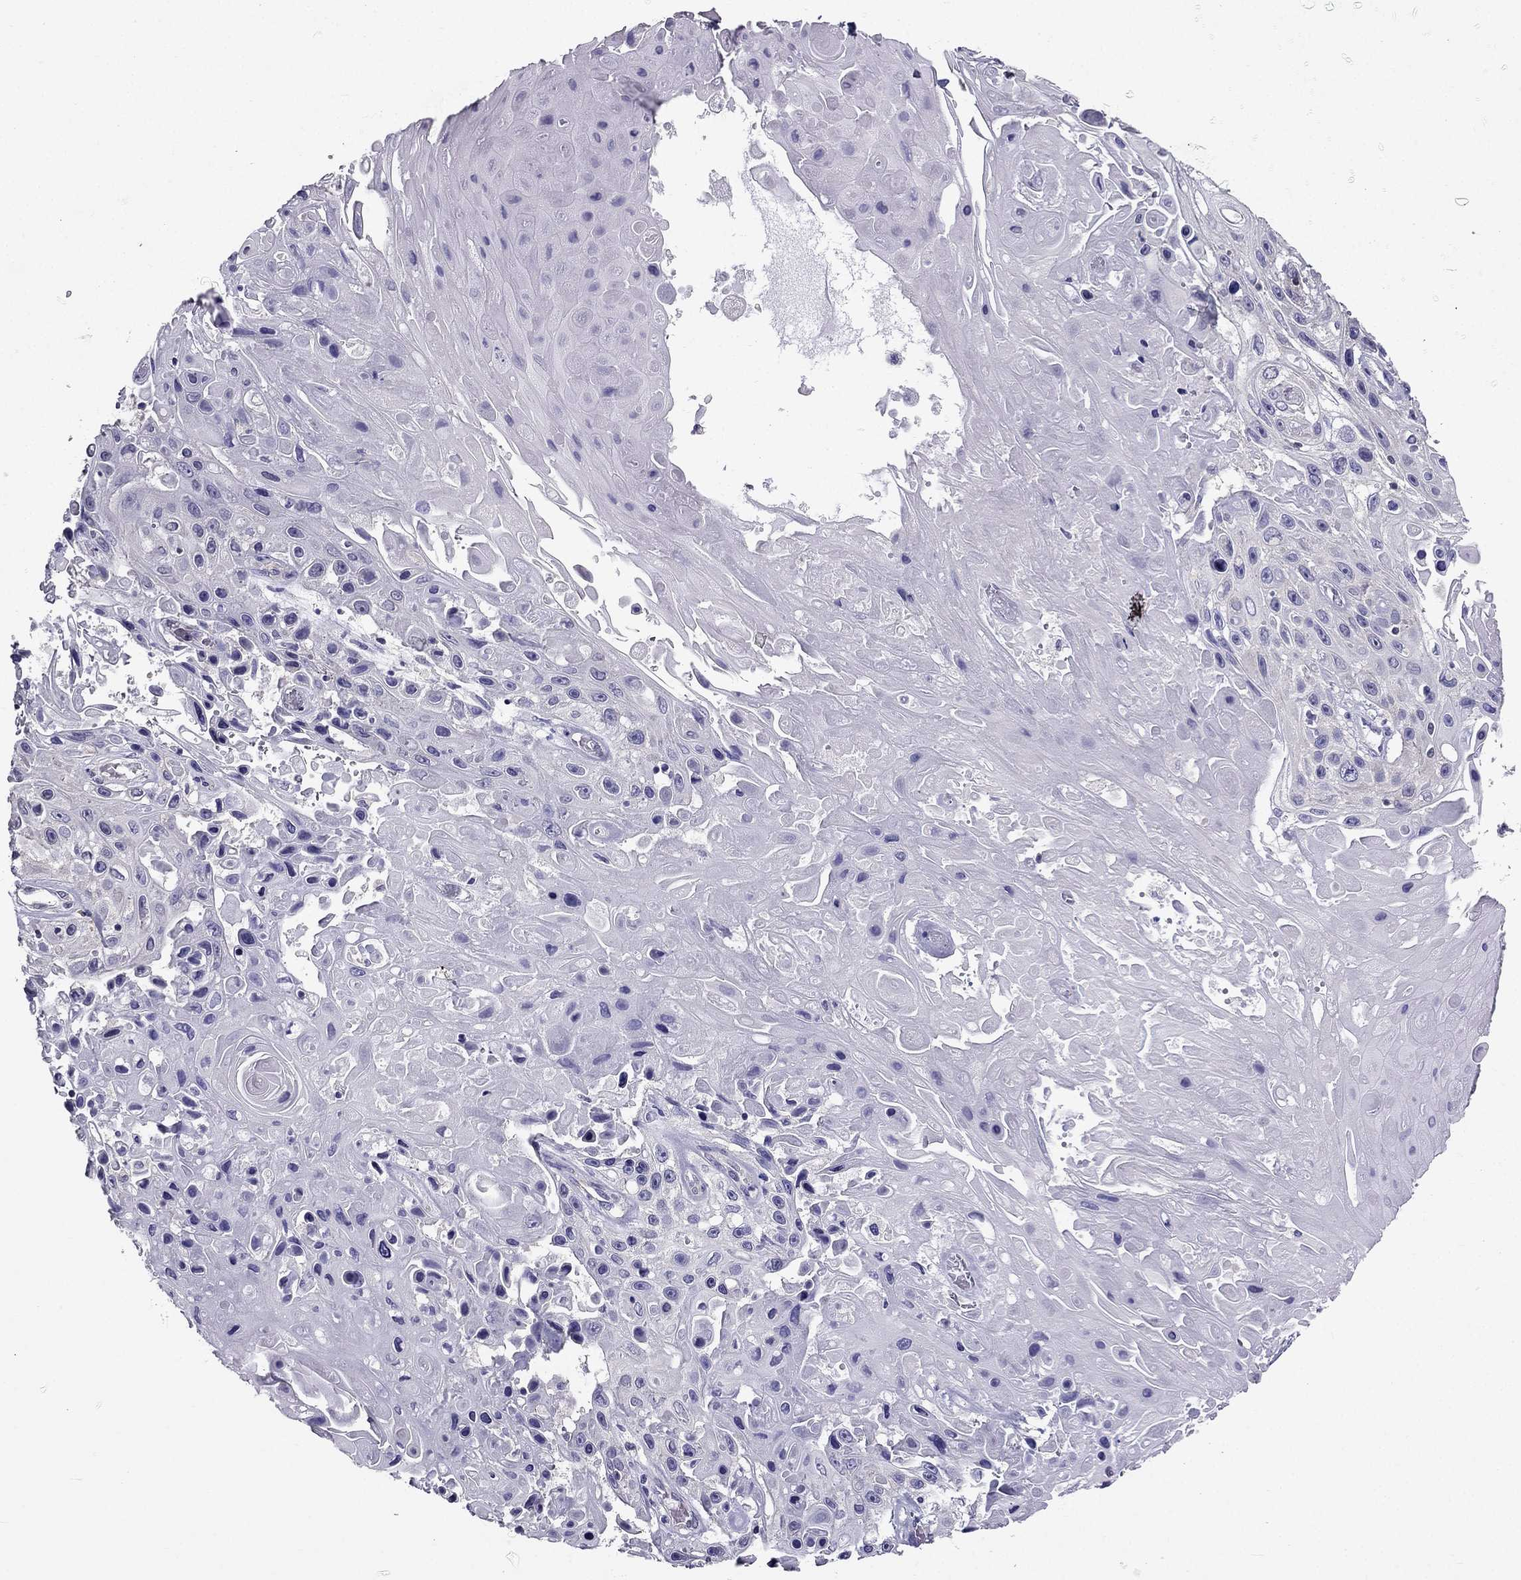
{"staining": {"intensity": "negative", "quantity": "none", "location": "none"}, "tissue": "skin cancer", "cell_type": "Tumor cells", "image_type": "cancer", "snomed": [{"axis": "morphology", "description": "Squamous cell carcinoma, NOS"}, {"axis": "topography", "description": "Skin"}], "caption": "Immunohistochemistry (IHC) of skin cancer shows no staining in tumor cells.", "gene": "AAK1", "patient": {"sex": "male", "age": 82}}